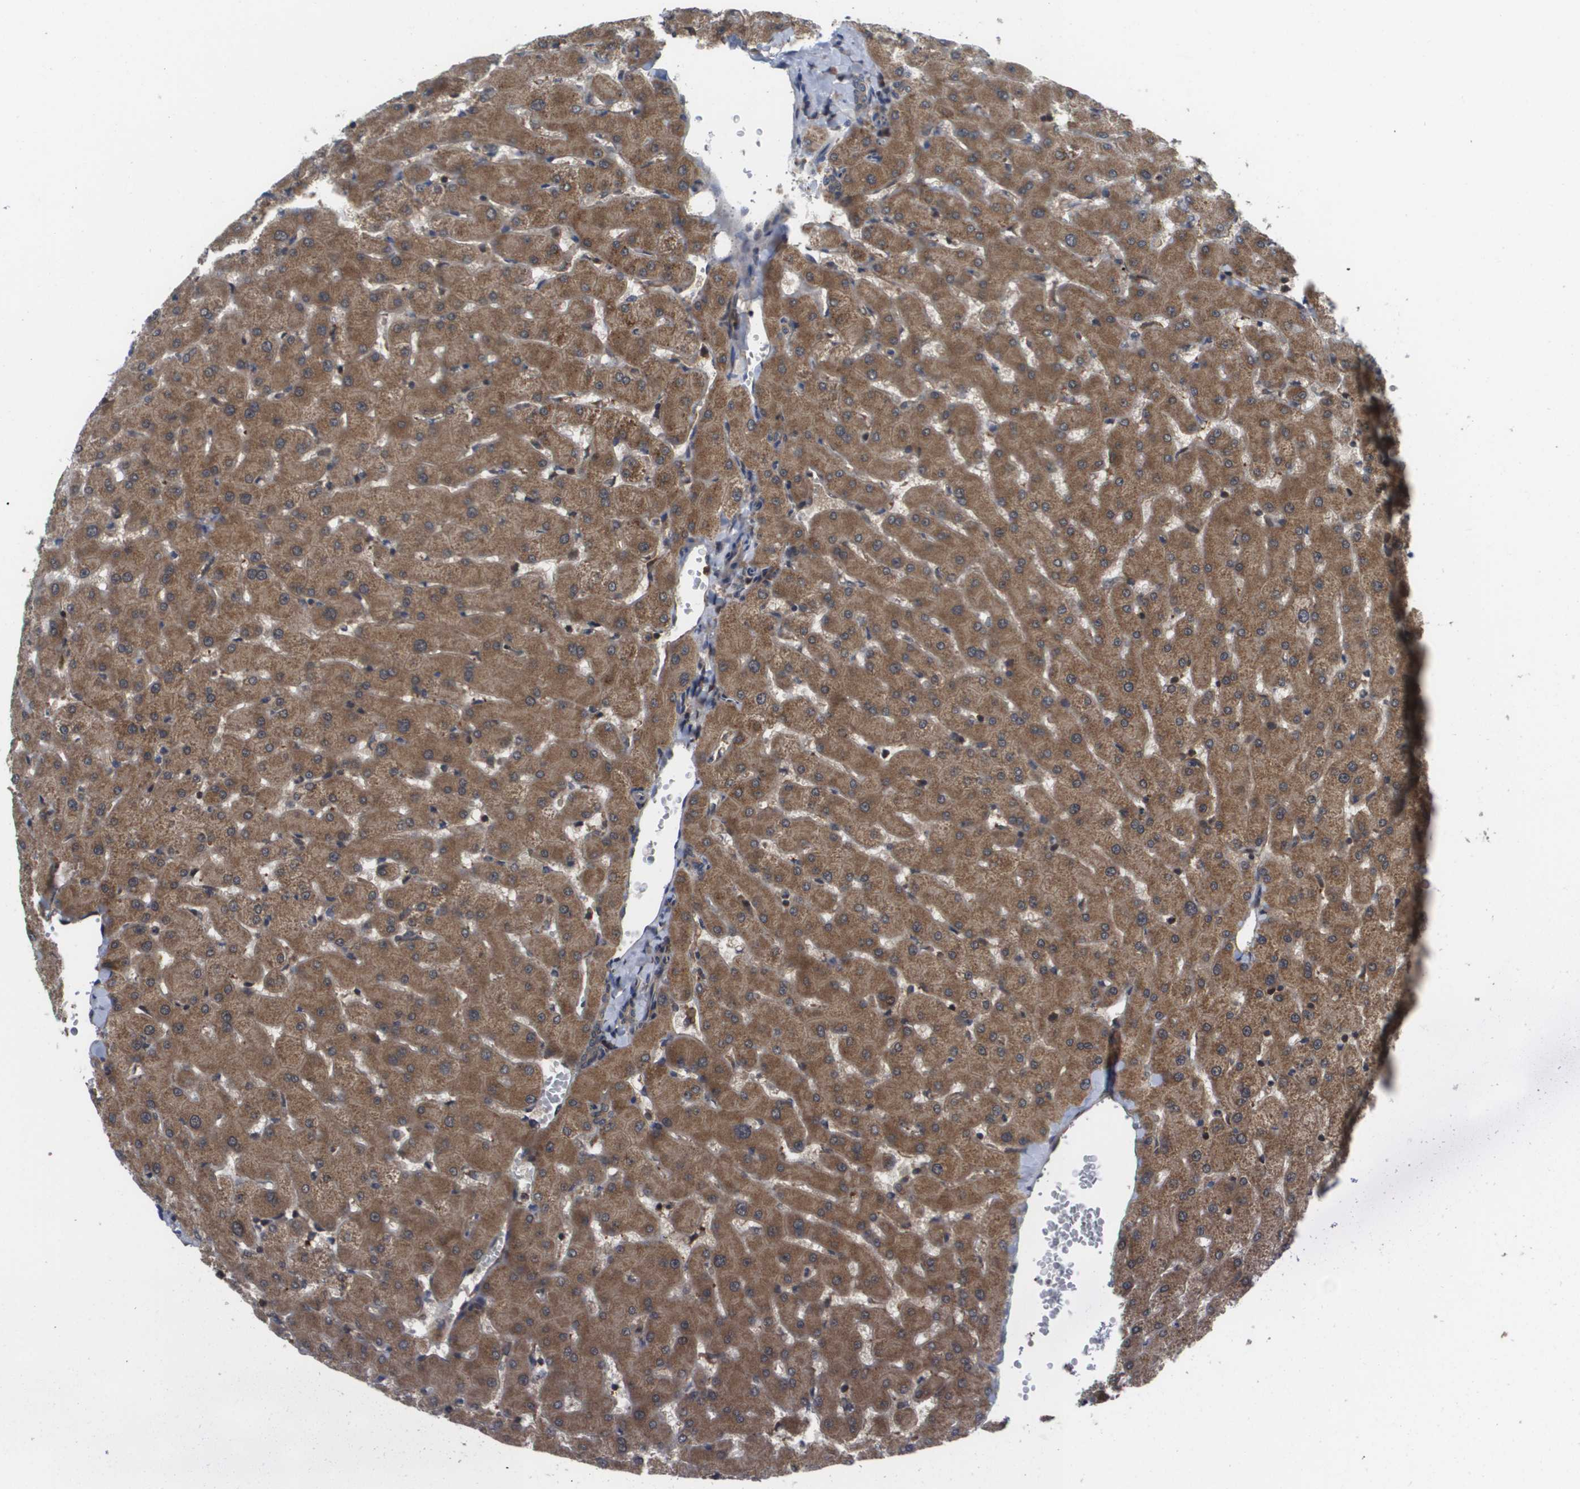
{"staining": {"intensity": "moderate", "quantity": ">75%", "location": "cytoplasmic/membranous"}, "tissue": "liver", "cell_type": "Cholangiocytes", "image_type": "normal", "snomed": [{"axis": "morphology", "description": "Normal tissue, NOS"}, {"axis": "topography", "description": "Liver"}], "caption": "The image shows staining of benign liver, revealing moderate cytoplasmic/membranous protein staining (brown color) within cholangiocytes.", "gene": "RBM38", "patient": {"sex": "female", "age": 63}}